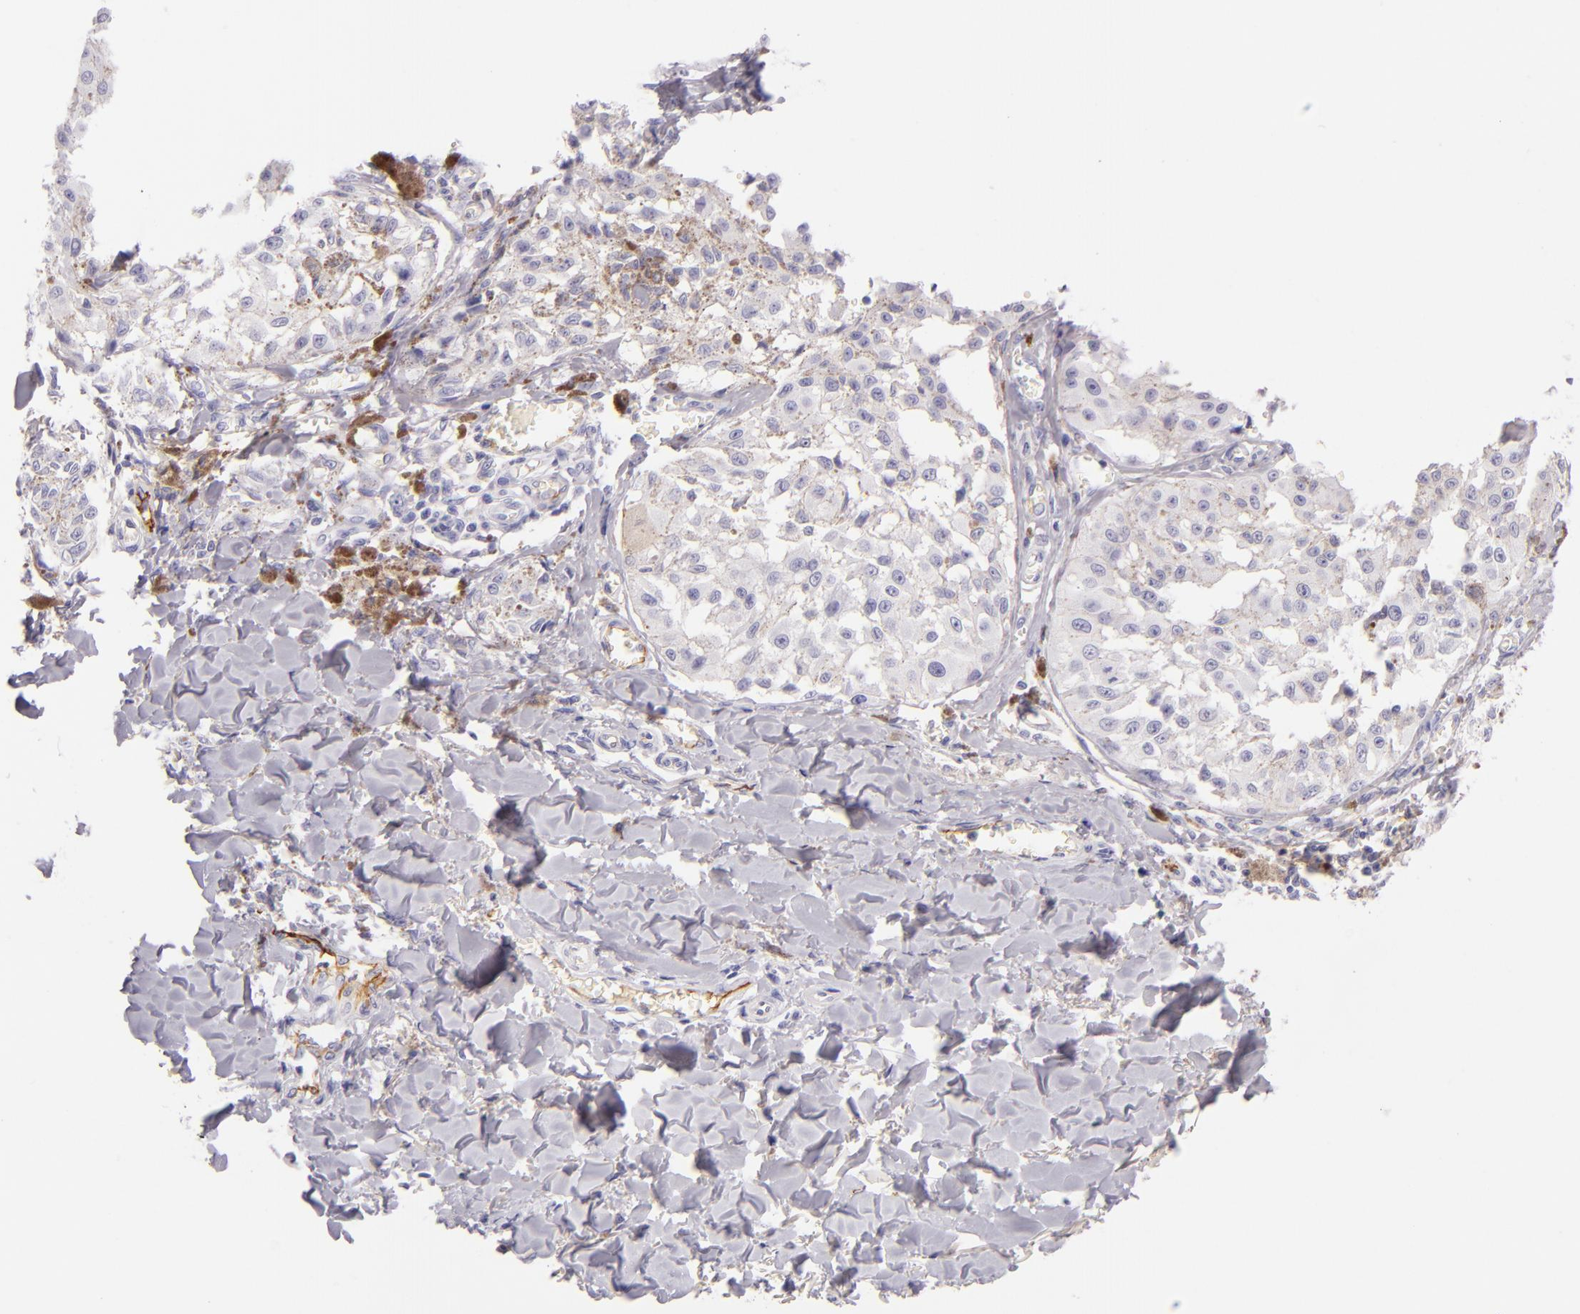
{"staining": {"intensity": "negative", "quantity": "none", "location": "none"}, "tissue": "melanoma", "cell_type": "Tumor cells", "image_type": "cancer", "snomed": [{"axis": "morphology", "description": "Malignant melanoma, NOS"}, {"axis": "topography", "description": "Skin"}], "caption": "Tumor cells are negative for brown protein staining in malignant melanoma. (DAB (3,3'-diaminobenzidine) immunohistochemistry with hematoxylin counter stain).", "gene": "ICAM1", "patient": {"sex": "female", "age": 82}}